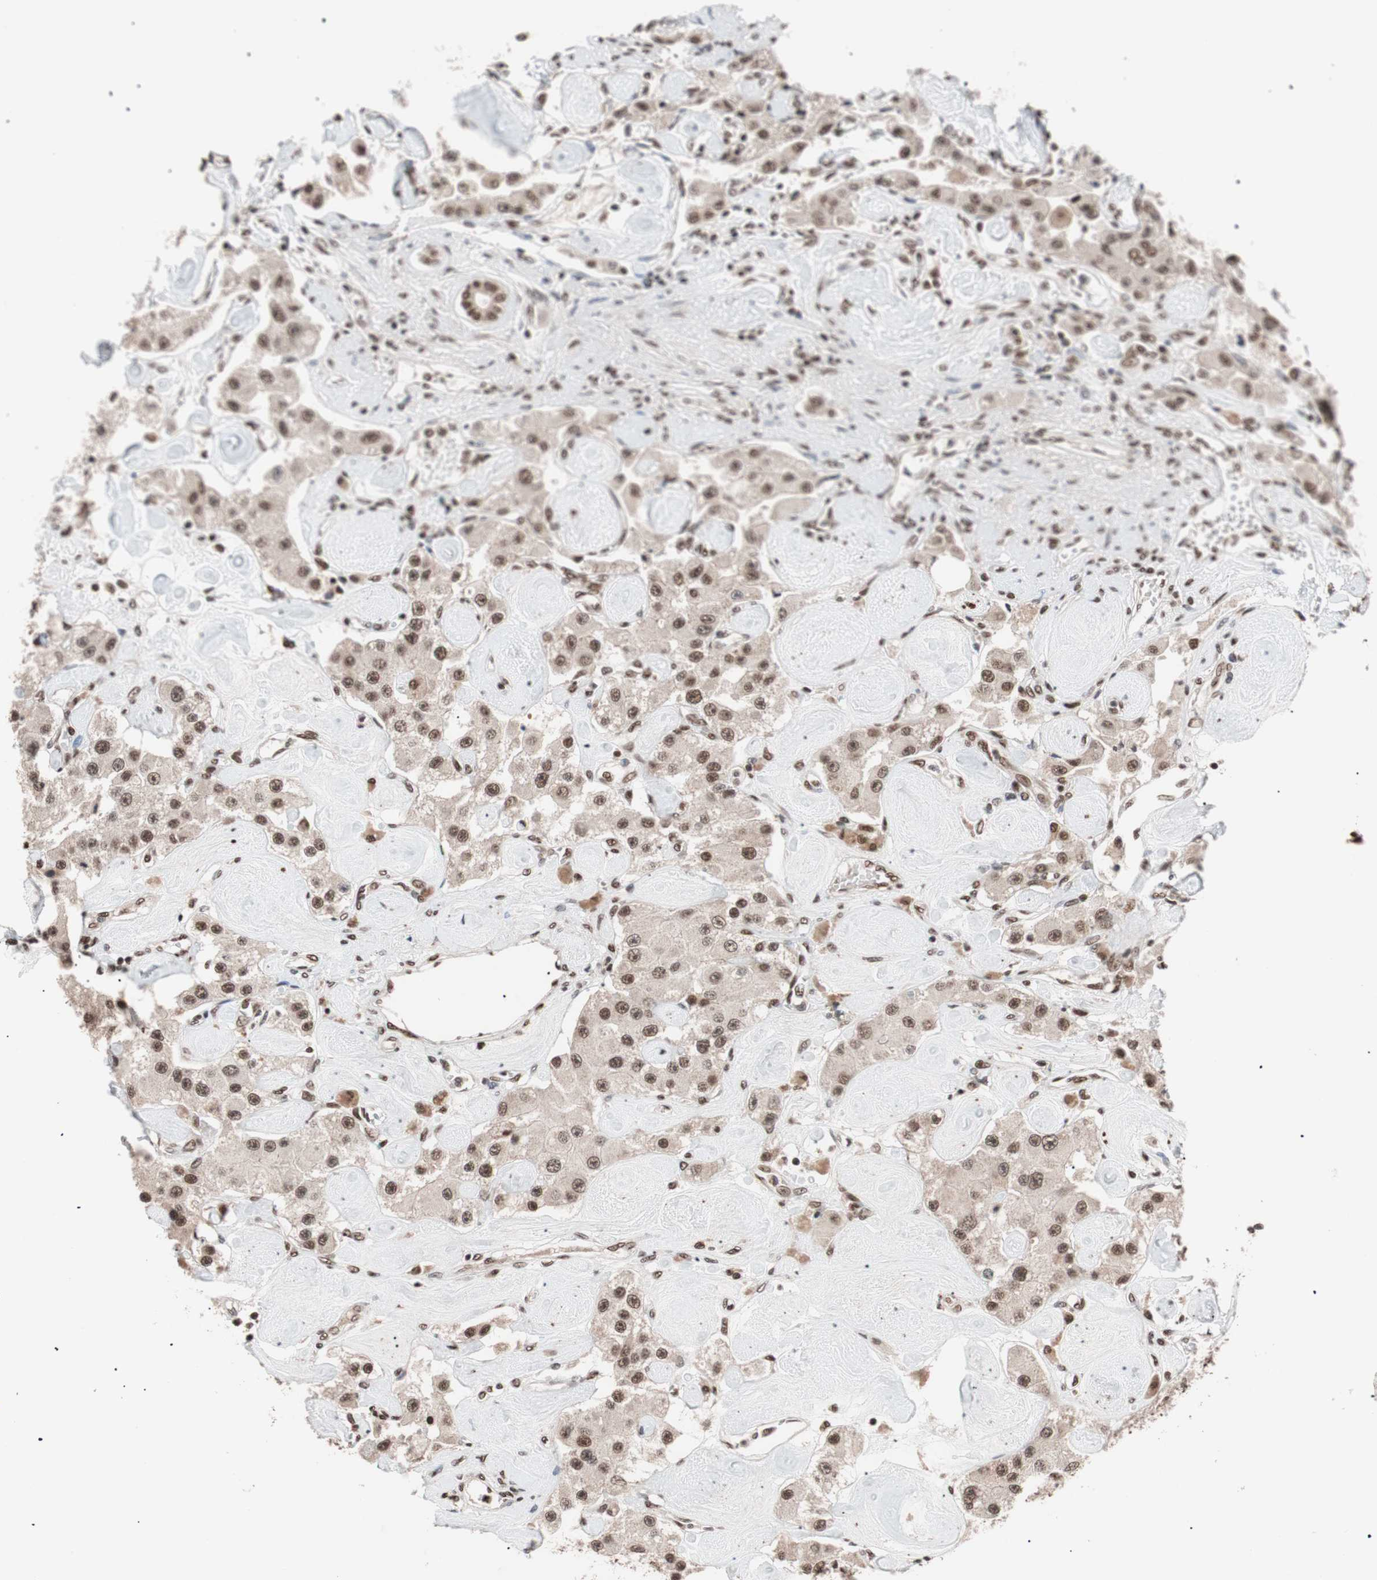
{"staining": {"intensity": "moderate", "quantity": ">75%", "location": "nuclear"}, "tissue": "carcinoid", "cell_type": "Tumor cells", "image_type": "cancer", "snomed": [{"axis": "morphology", "description": "Carcinoid, malignant, NOS"}, {"axis": "topography", "description": "Pancreas"}], "caption": "A brown stain labels moderate nuclear expression of a protein in human malignant carcinoid tumor cells.", "gene": "CHAMP1", "patient": {"sex": "male", "age": 41}}